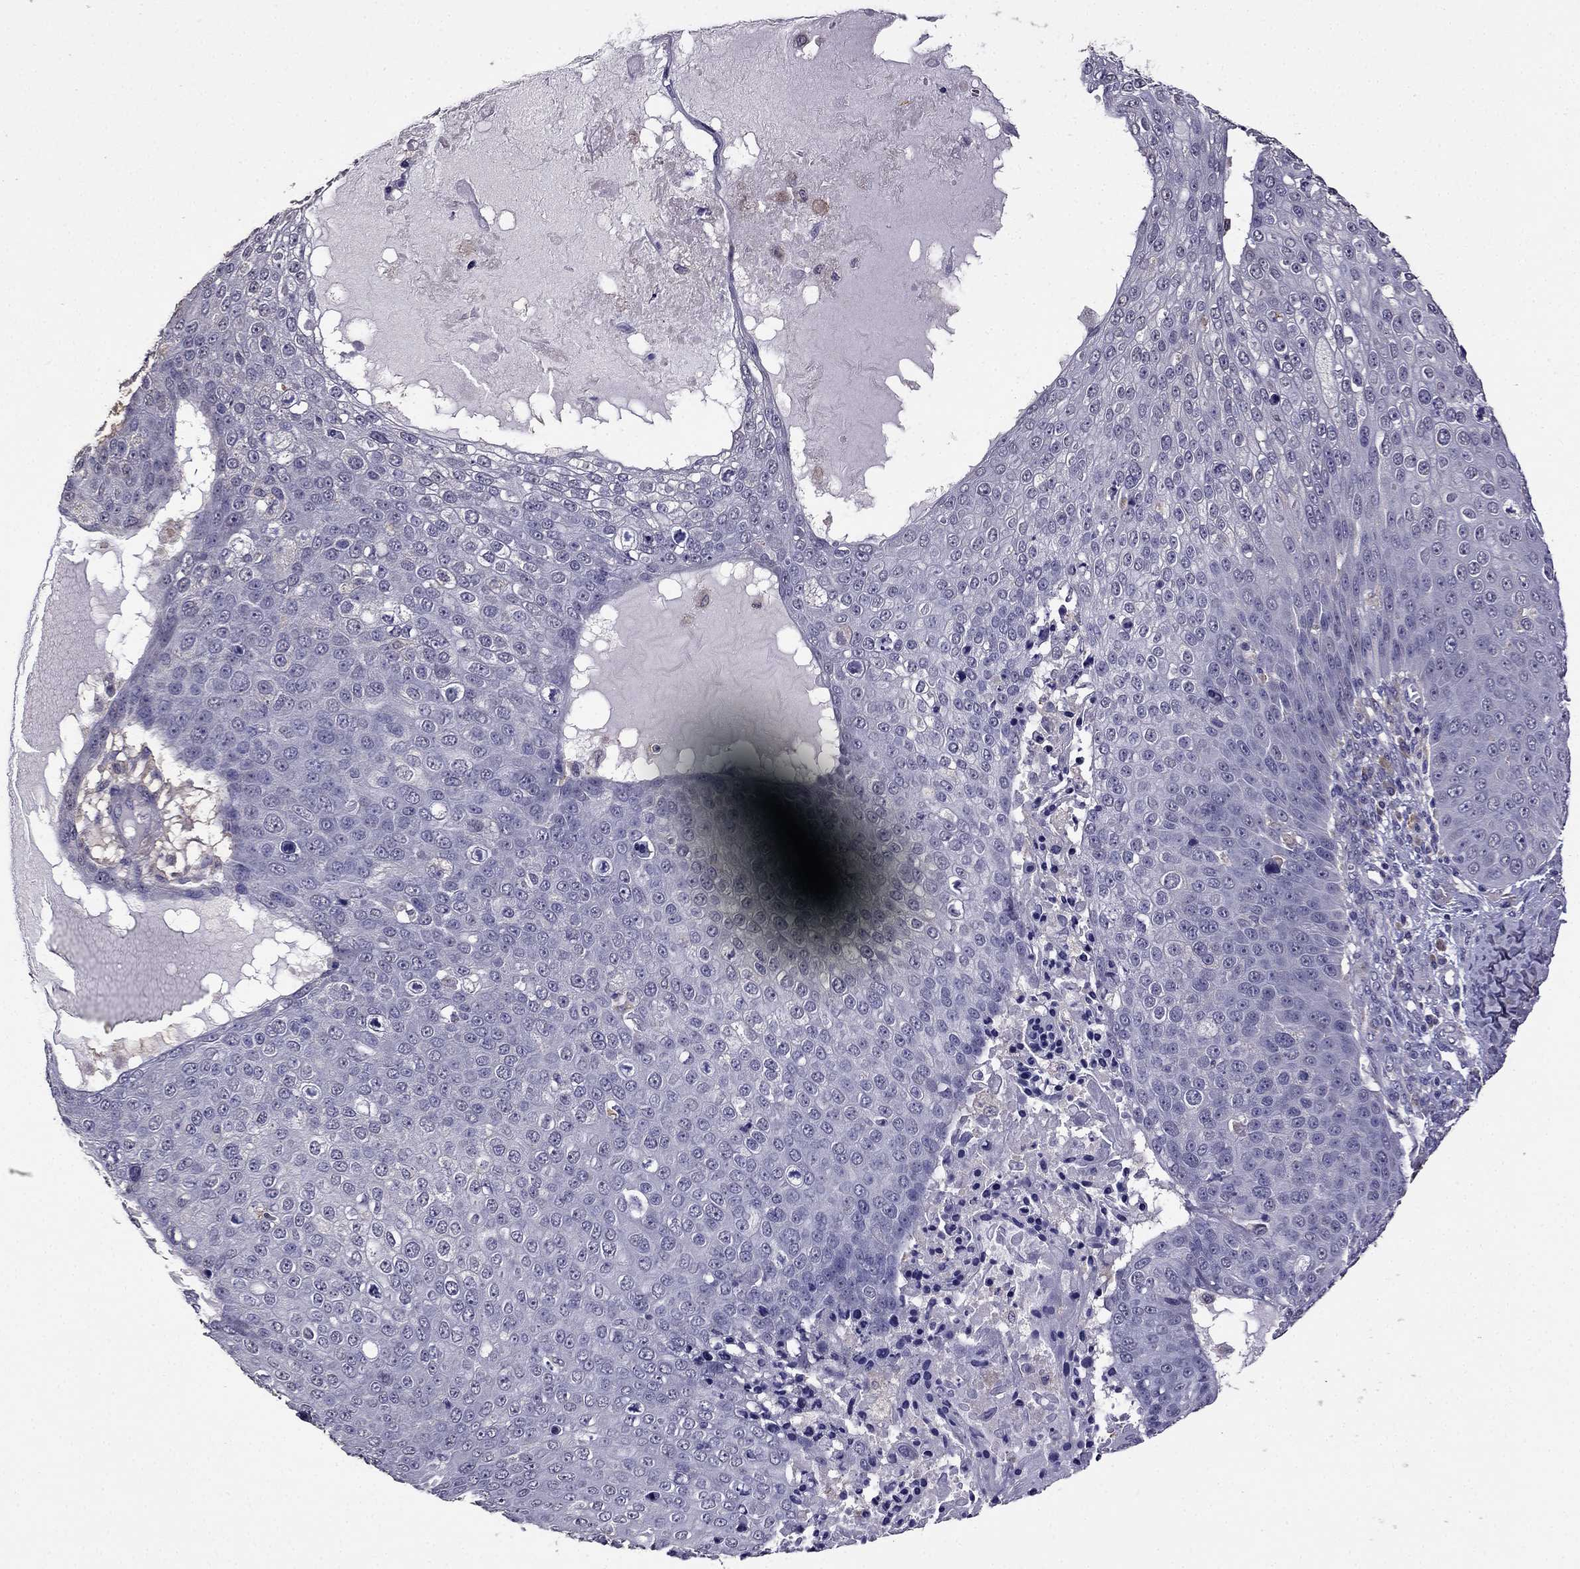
{"staining": {"intensity": "negative", "quantity": "none", "location": "none"}, "tissue": "skin cancer", "cell_type": "Tumor cells", "image_type": "cancer", "snomed": [{"axis": "morphology", "description": "Squamous cell carcinoma, NOS"}, {"axis": "topography", "description": "Skin"}], "caption": "A high-resolution image shows immunohistochemistry staining of skin cancer, which shows no significant expression in tumor cells.", "gene": "CDH9", "patient": {"sex": "male", "age": 71}}